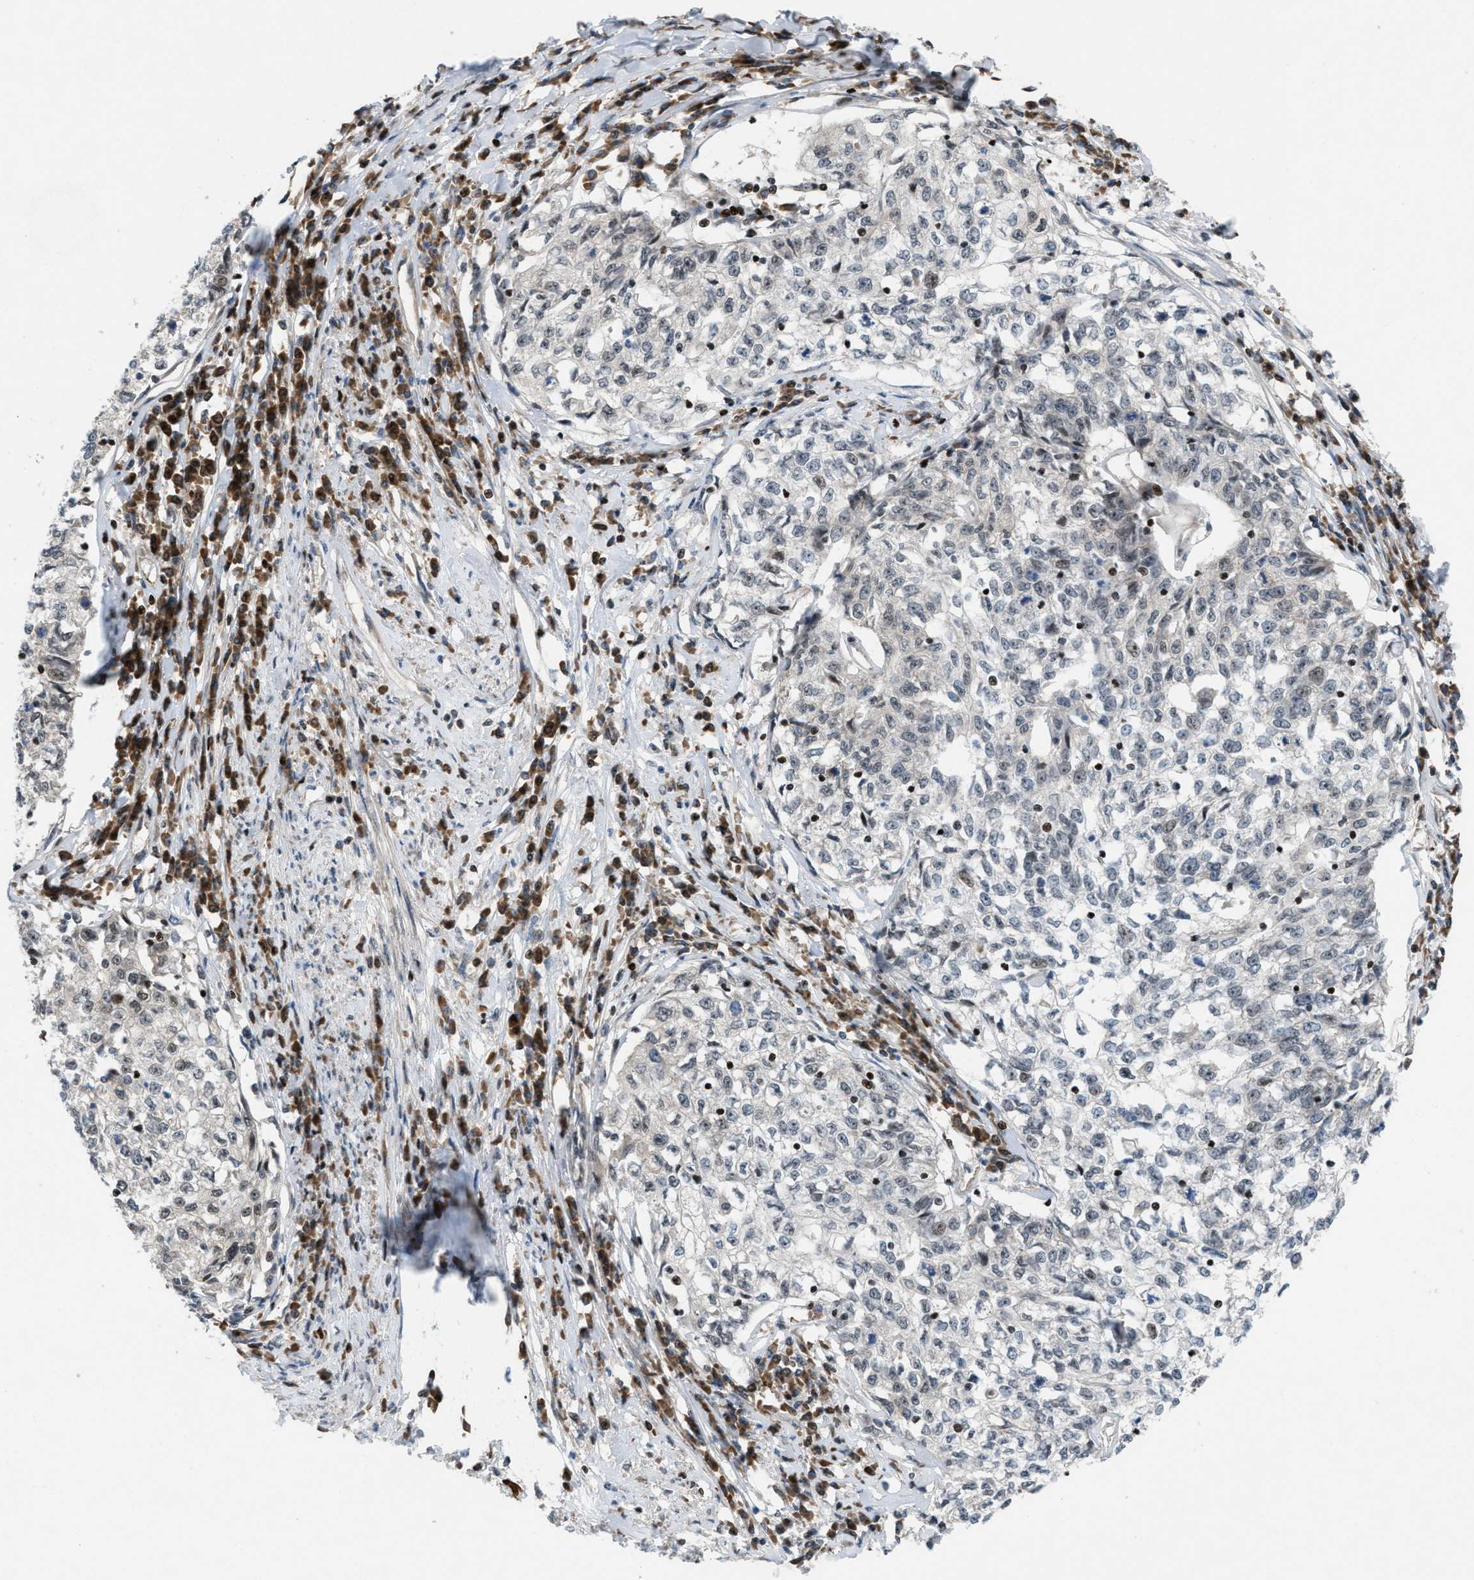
{"staining": {"intensity": "negative", "quantity": "none", "location": "none"}, "tissue": "cervical cancer", "cell_type": "Tumor cells", "image_type": "cancer", "snomed": [{"axis": "morphology", "description": "Squamous cell carcinoma, NOS"}, {"axis": "topography", "description": "Cervix"}], "caption": "Squamous cell carcinoma (cervical) was stained to show a protein in brown. There is no significant positivity in tumor cells. (DAB IHC visualized using brightfield microscopy, high magnification).", "gene": "ZNF276", "patient": {"sex": "female", "age": 57}}